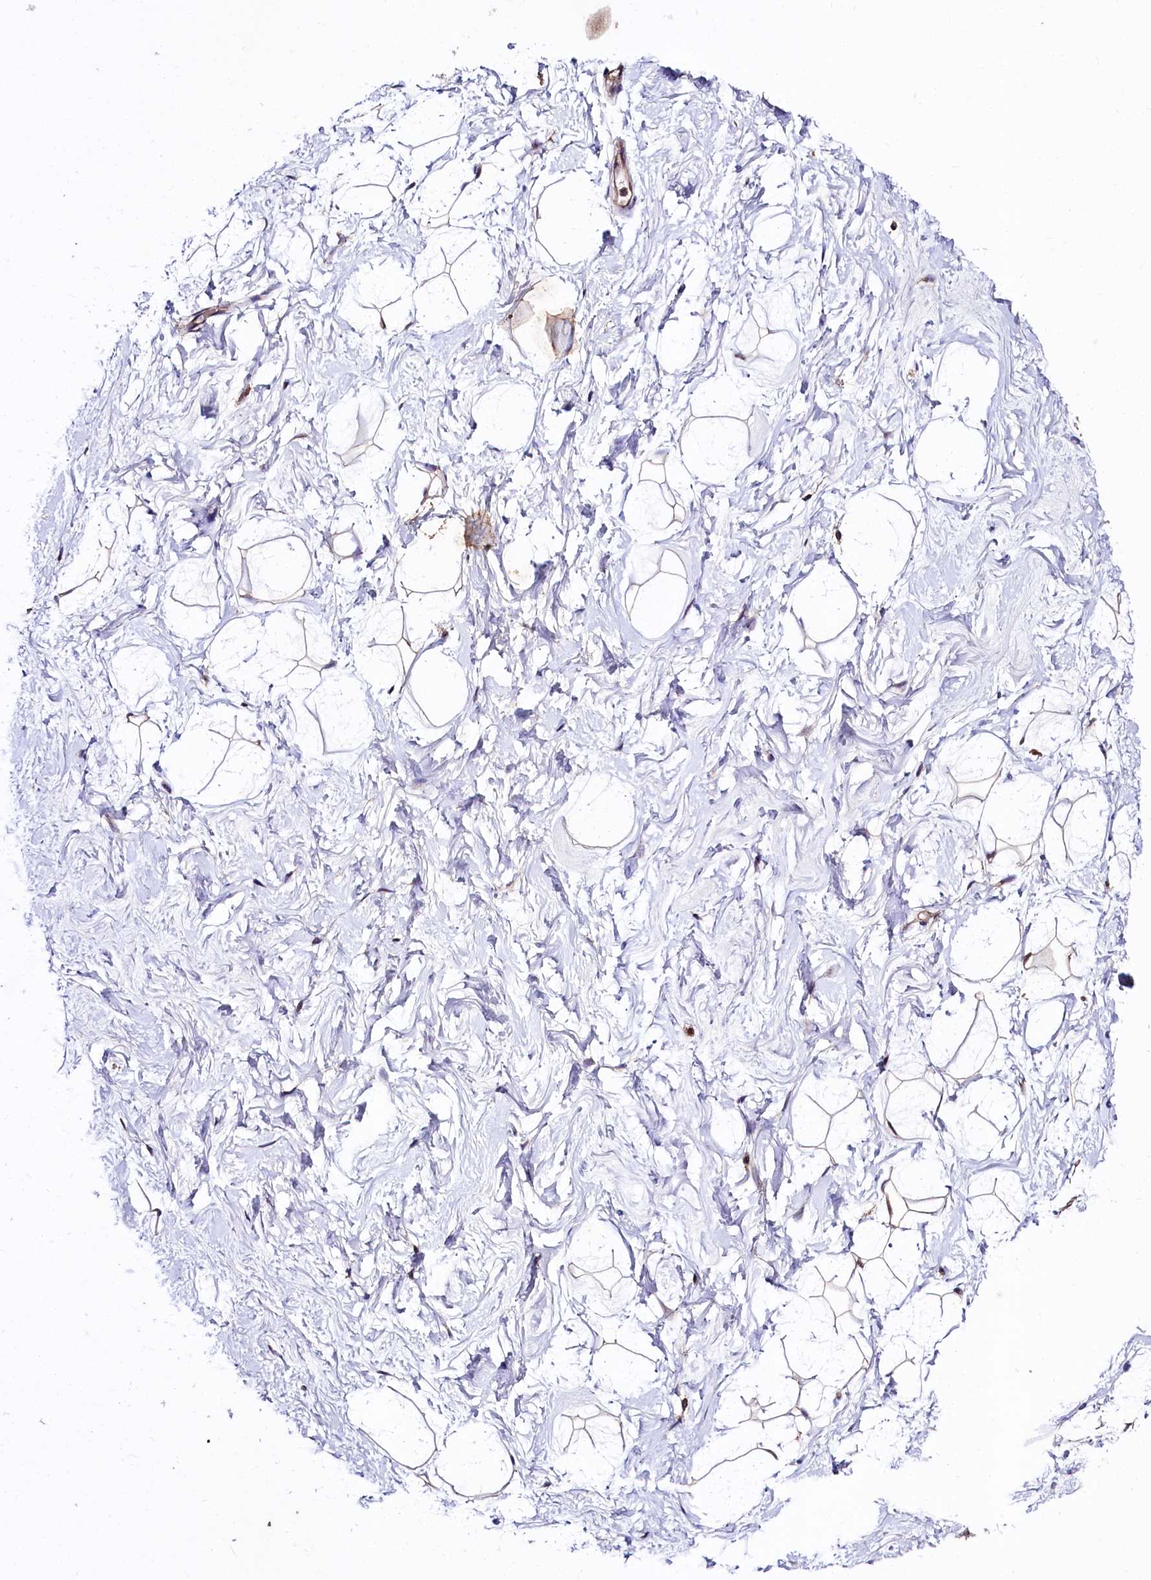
{"staining": {"intensity": "moderate", "quantity": ">75%", "location": "cytoplasmic/membranous"}, "tissue": "breast", "cell_type": "Adipocytes", "image_type": "normal", "snomed": [{"axis": "morphology", "description": "Normal tissue, NOS"}, {"axis": "morphology", "description": "Adenoma, NOS"}, {"axis": "topography", "description": "Breast"}], "caption": "Immunohistochemical staining of normal human breast exhibits medium levels of moderate cytoplasmic/membranous expression in approximately >75% of adipocytes. Nuclei are stained in blue.", "gene": "KLRB1", "patient": {"sex": "female", "age": 23}}